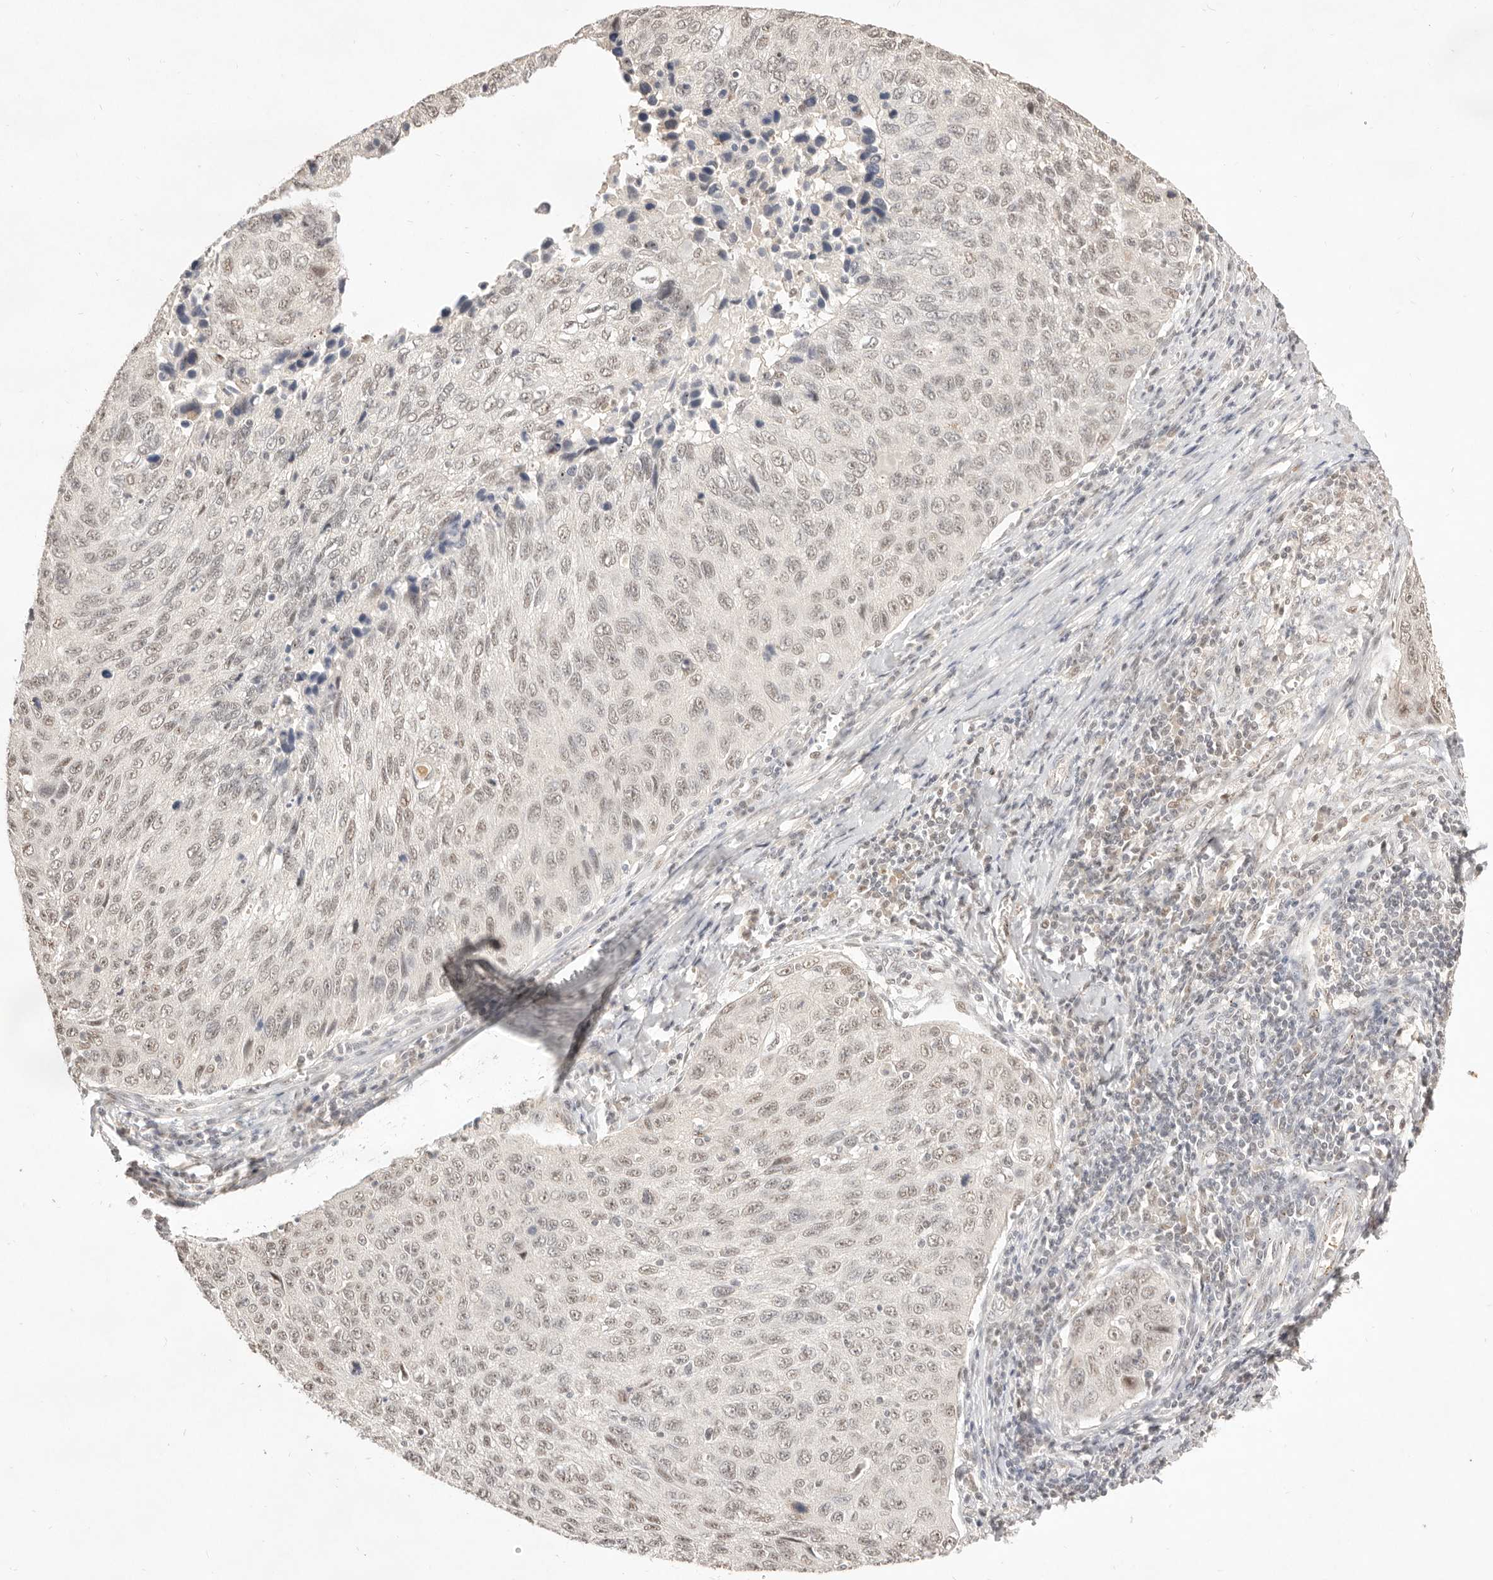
{"staining": {"intensity": "moderate", "quantity": ">75%", "location": "nuclear"}, "tissue": "cervical cancer", "cell_type": "Tumor cells", "image_type": "cancer", "snomed": [{"axis": "morphology", "description": "Squamous cell carcinoma, NOS"}, {"axis": "topography", "description": "Cervix"}], "caption": "Moderate nuclear positivity for a protein is appreciated in approximately >75% of tumor cells of cervical cancer (squamous cell carcinoma) using immunohistochemistry.", "gene": "MEP1A", "patient": {"sex": "female", "age": 53}}